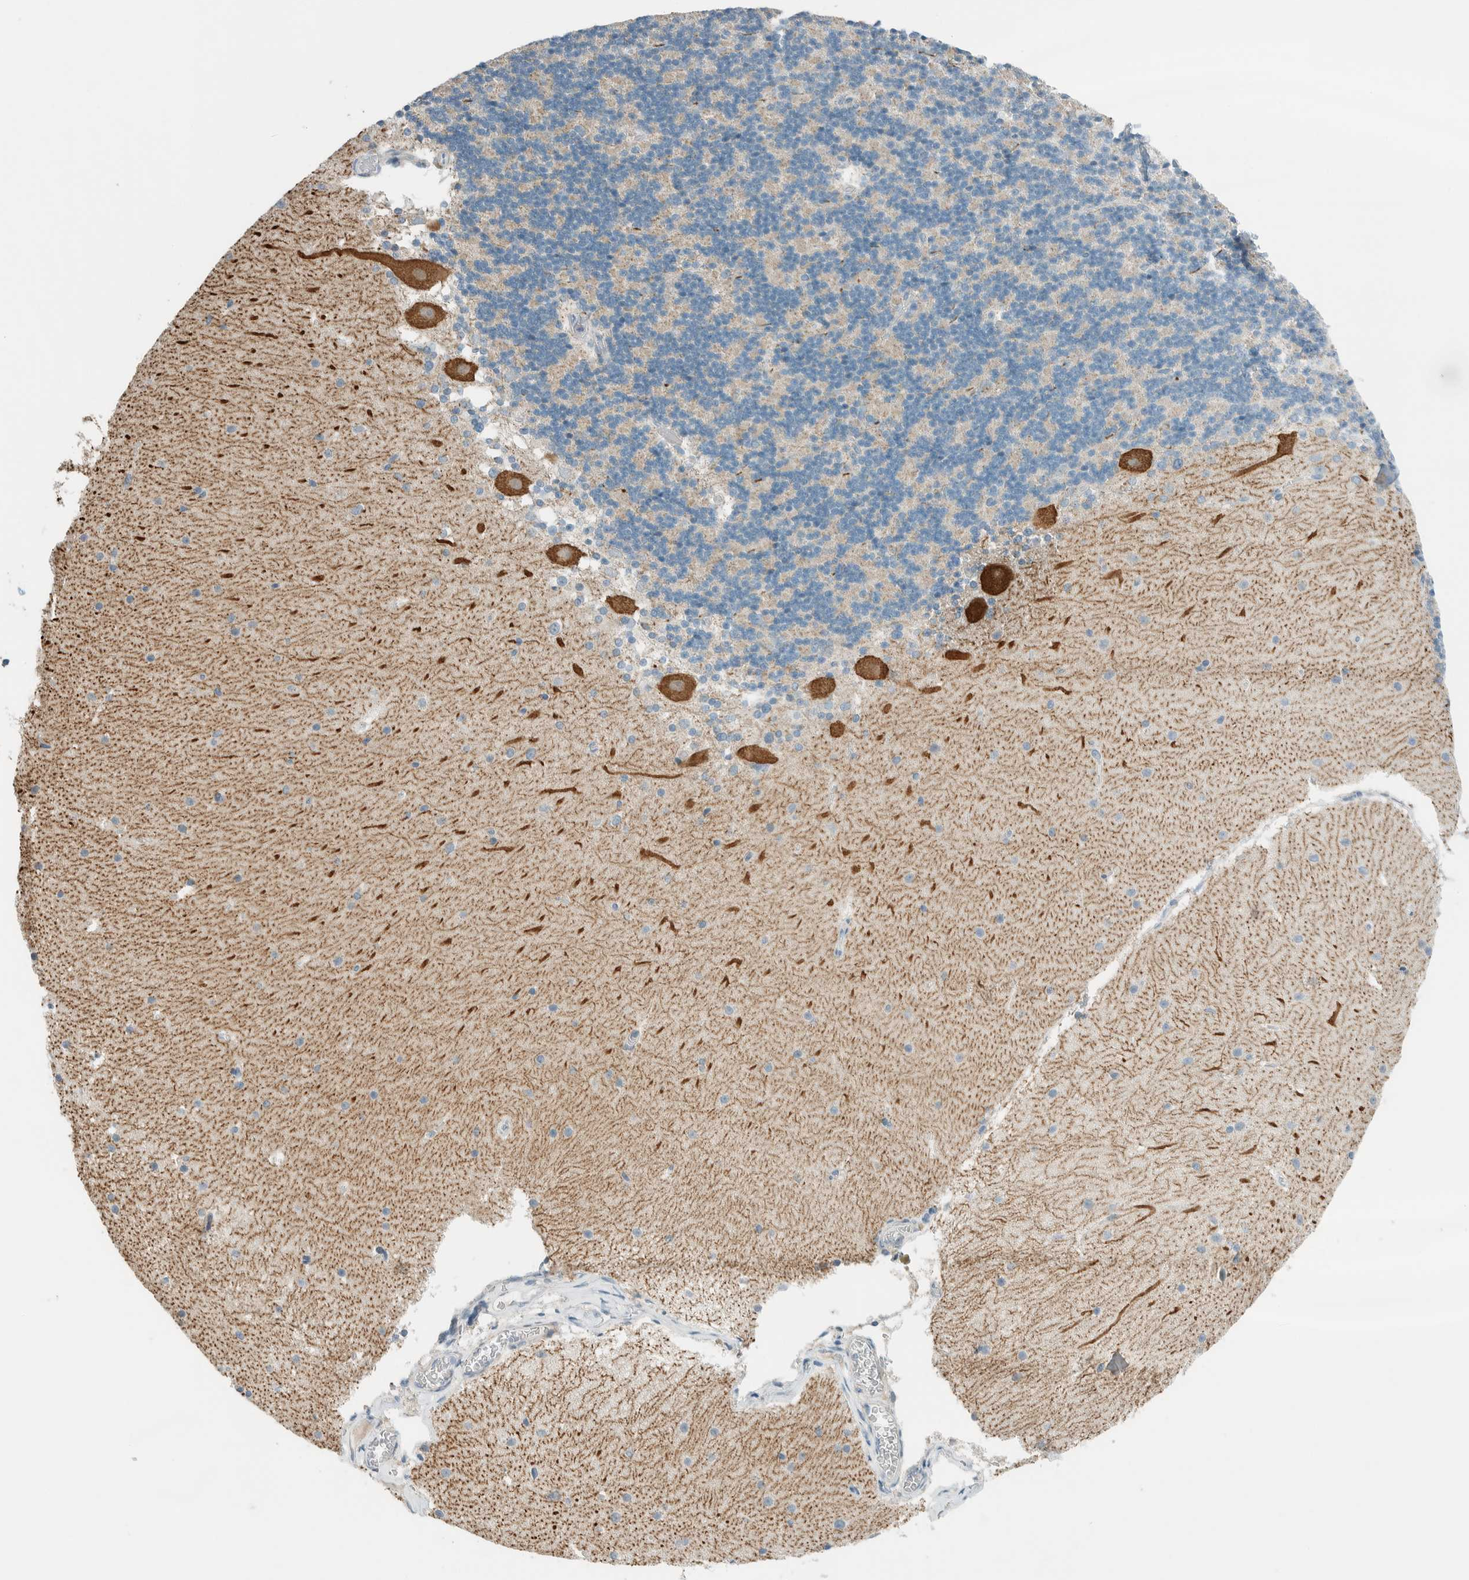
{"staining": {"intensity": "weak", "quantity": "25%-75%", "location": "cytoplasmic/membranous"}, "tissue": "cerebellum", "cell_type": "Cells in granular layer", "image_type": "normal", "snomed": [{"axis": "morphology", "description": "Normal tissue, NOS"}, {"axis": "topography", "description": "Cerebellum"}], "caption": "A brown stain highlights weak cytoplasmic/membranous positivity of a protein in cells in granular layer of unremarkable human cerebellum. (DAB (3,3'-diaminobenzidine) = brown stain, brightfield microscopy at high magnification).", "gene": "AARSD1", "patient": {"sex": "female", "age": 19}}